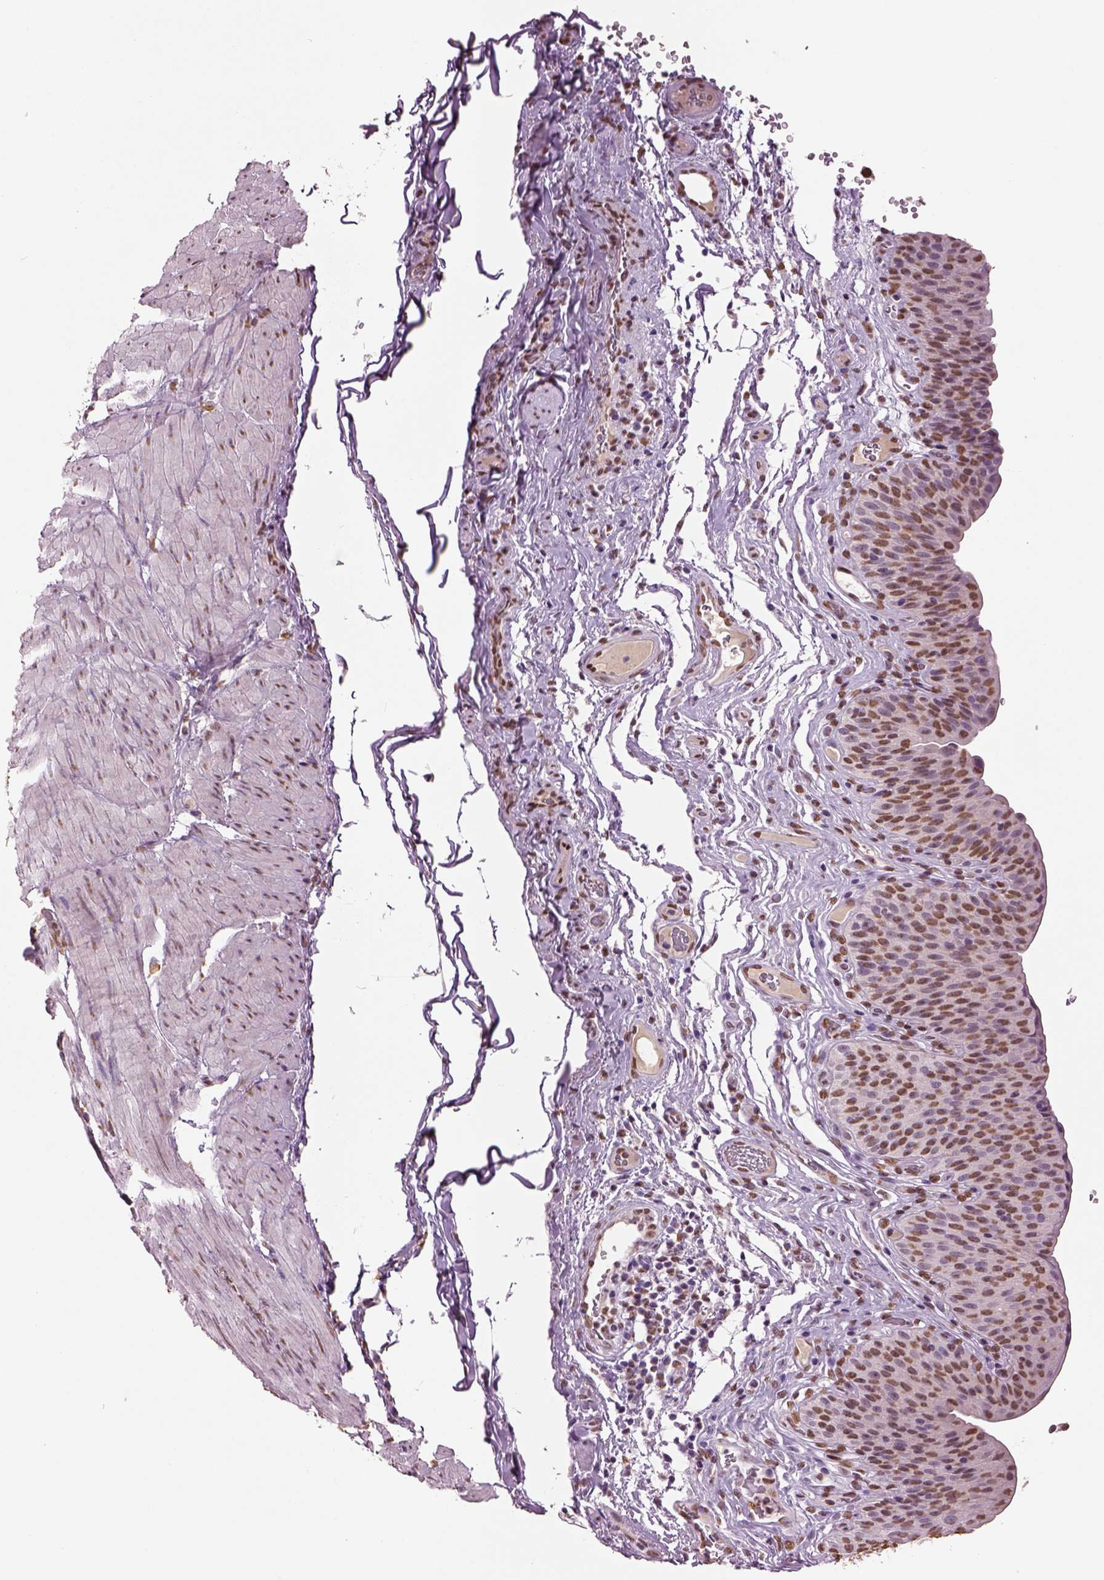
{"staining": {"intensity": "moderate", "quantity": "25%-75%", "location": "nuclear"}, "tissue": "urinary bladder", "cell_type": "Urothelial cells", "image_type": "normal", "snomed": [{"axis": "morphology", "description": "Normal tissue, NOS"}, {"axis": "topography", "description": "Urinary bladder"}], "caption": "Urinary bladder was stained to show a protein in brown. There is medium levels of moderate nuclear expression in approximately 25%-75% of urothelial cells. The staining was performed using DAB (3,3'-diaminobenzidine), with brown indicating positive protein expression. Nuclei are stained blue with hematoxylin.", "gene": "DDX3X", "patient": {"sex": "male", "age": 66}}